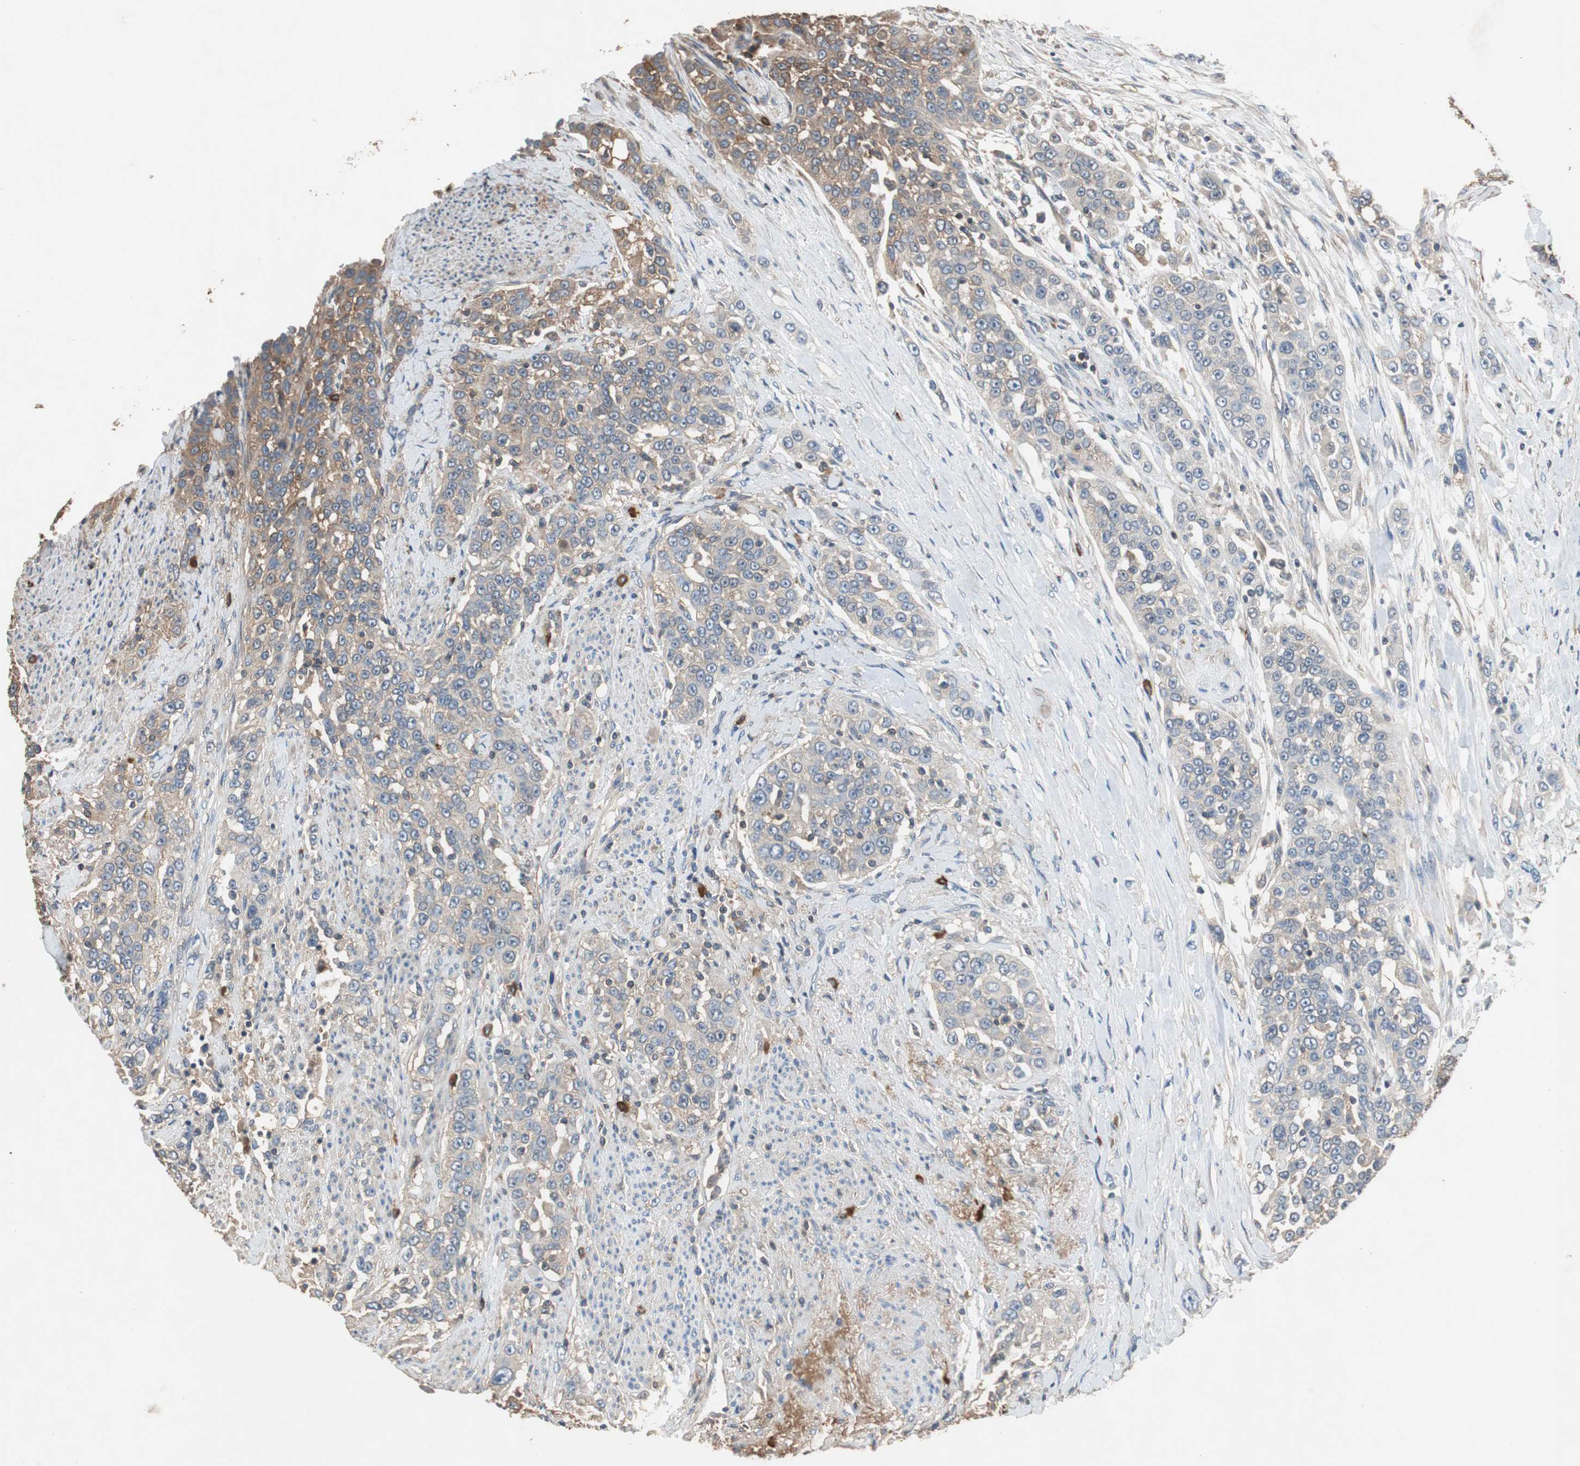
{"staining": {"intensity": "weak", "quantity": "25%-75%", "location": "cytoplasmic/membranous"}, "tissue": "urothelial cancer", "cell_type": "Tumor cells", "image_type": "cancer", "snomed": [{"axis": "morphology", "description": "Urothelial carcinoma, High grade"}, {"axis": "topography", "description": "Urinary bladder"}], "caption": "Urothelial cancer tissue shows weak cytoplasmic/membranous staining in approximately 25%-75% of tumor cells (DAB = brown stain, brightfield microscopy at high magnification).", "gene": "TNFRSF14", "patient": {"sex": "female", "age": 80}}